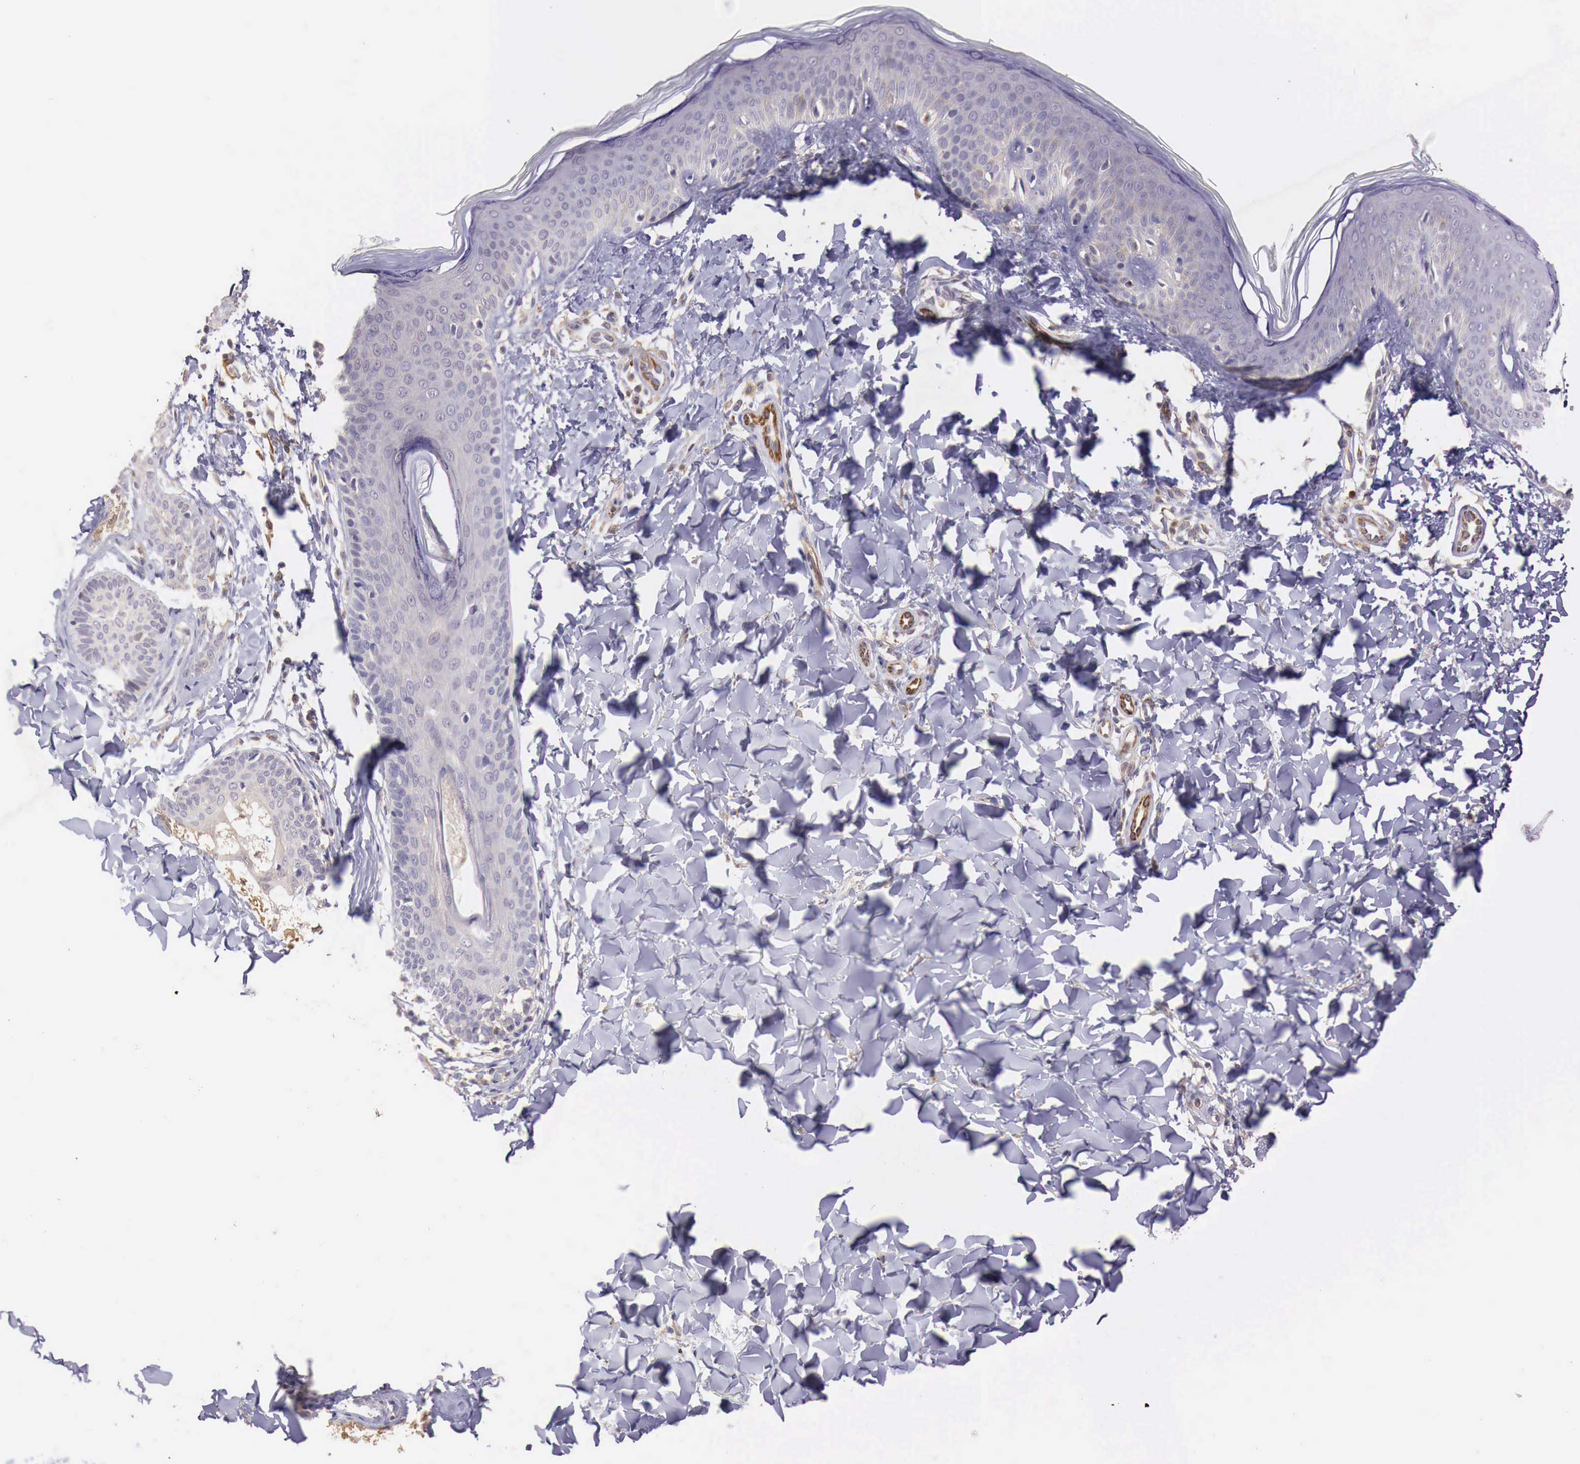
{"staining": {"intensity": "negative", "quantity": "none", "location": "none"}, "tissue": "skin", "cell_type": "Fibroblasts", "image_type": "normal", "snomed": [{"axis": "morphology", "description": "Normal tissue, NOS"}, {"axis": "topography", "description": "Skin"}], "caption": "The image displays no significant positivity in fibroblasts of skin. (Brightfield microscopy of DAB (3,3'-diaminobenzidine) immunohistochemistry (IHC) at high magnification).", "gene": "GAB2", "patient": {"sex": "female", "age": 17}}